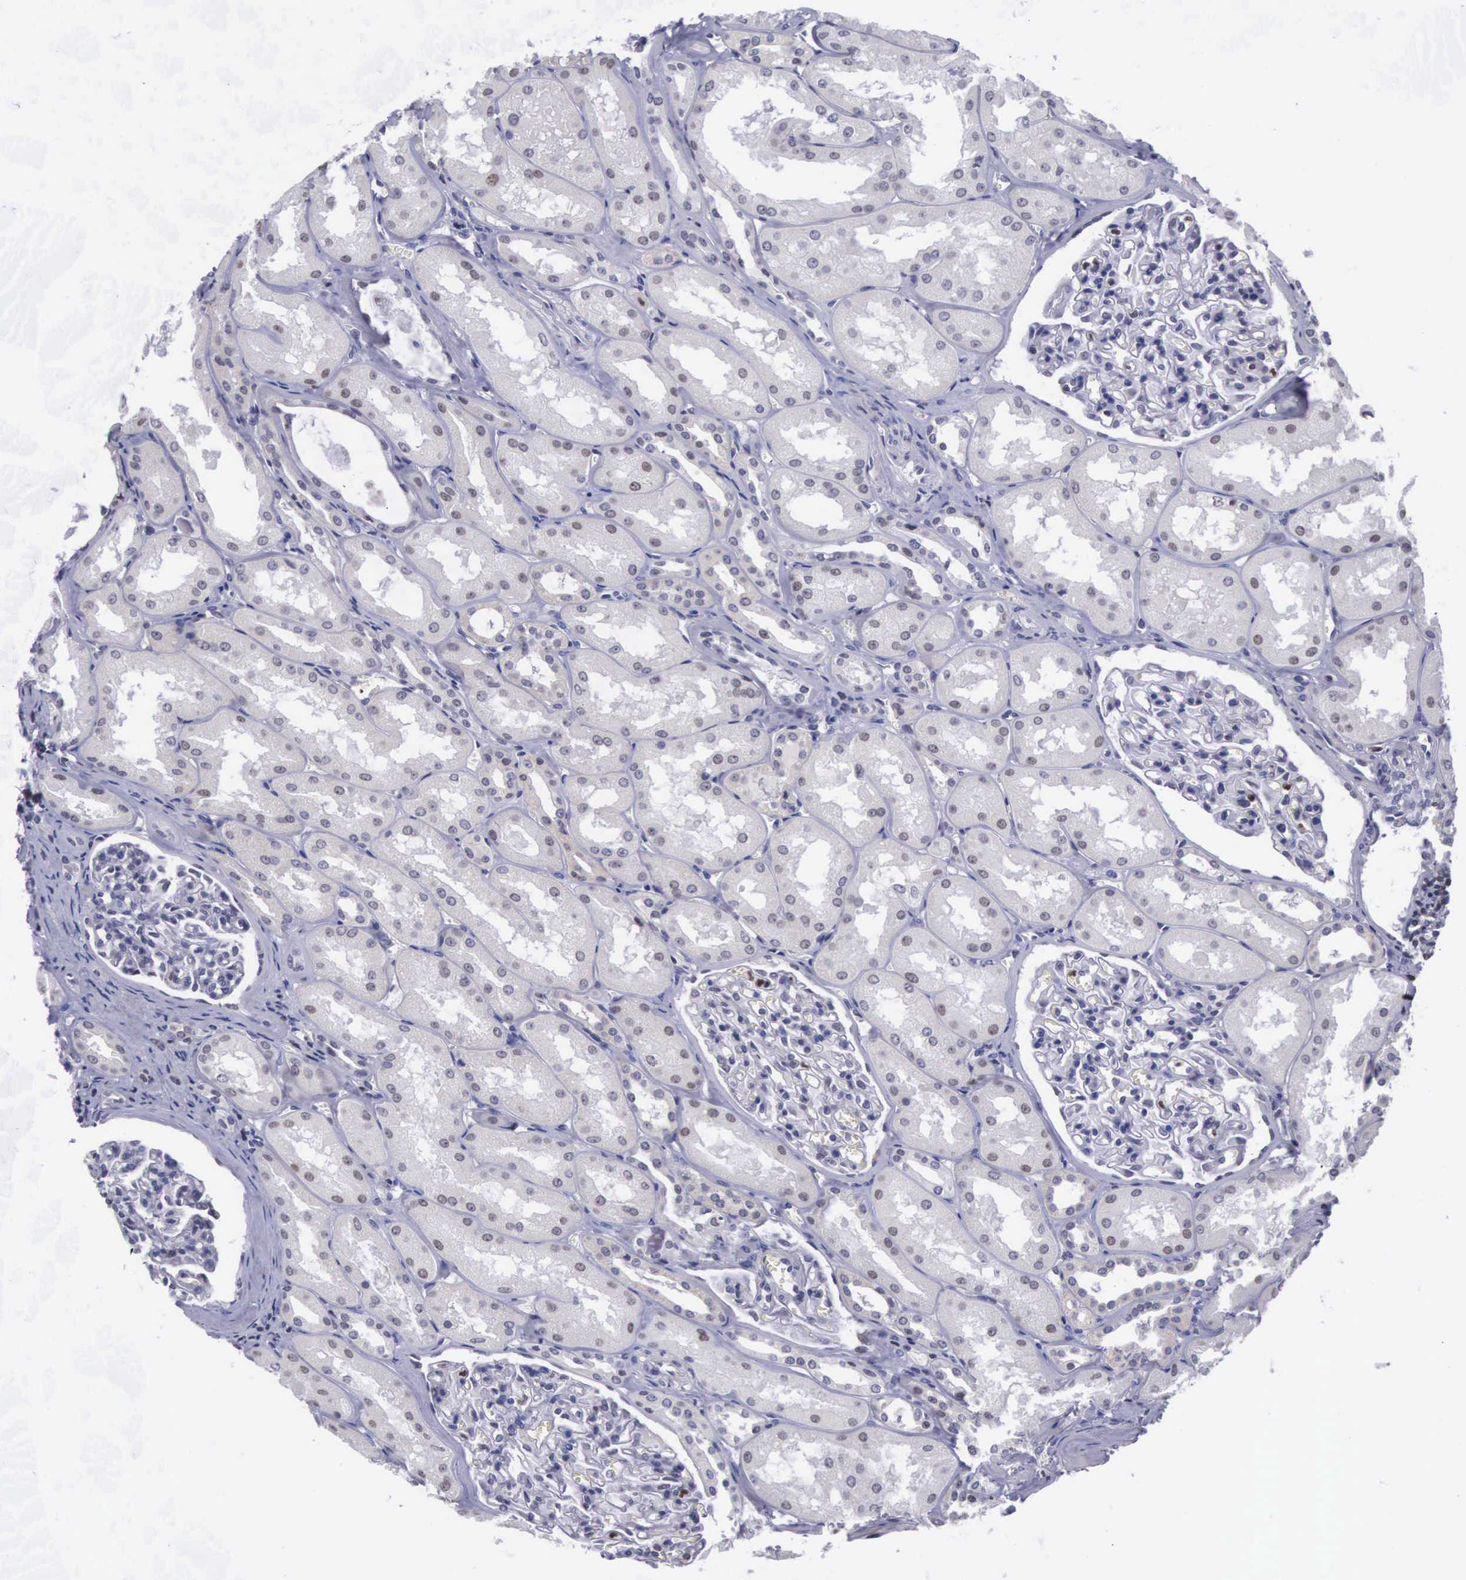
{"staining": {"intensity": "negative", "quantity": "none", "location": "none"}, "tissue": "kidney", "cell_type": "Cells in glomeruli", "image_type": "normal", "snomed": [{"axis": "morphology", "description": "Normal tissue, NOS"}, {"axis": "topography", "description": "Kidney"}], "caption": "Immunohistochemistry (IHC) of unremarkable kidney demonstrates no expression in cells in glomeruli.", "gene": "VRK1", "patient": {"sex": "male", "age": 61}}